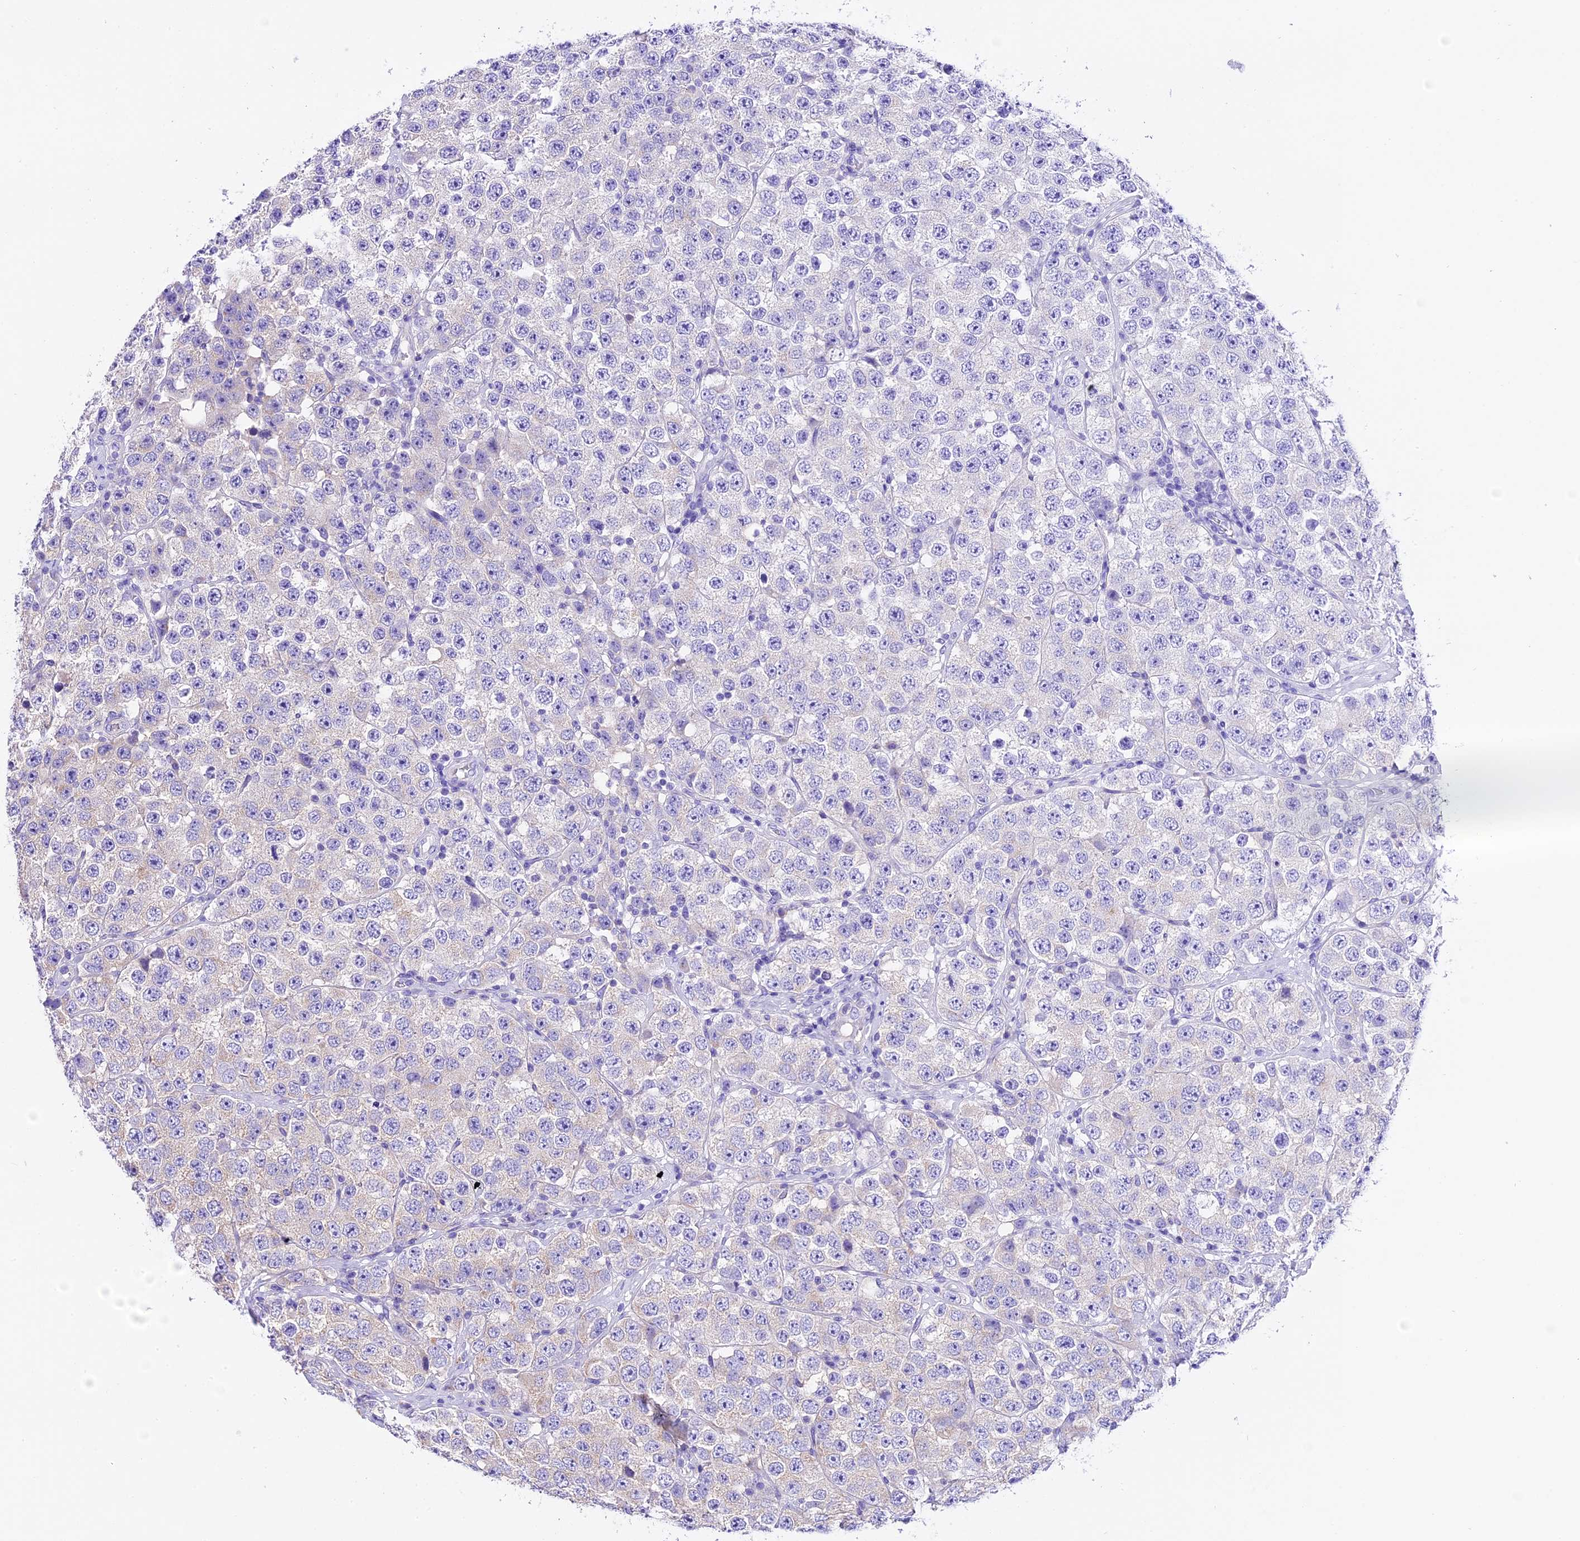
{"staining": {"intensity": "negative", "quantity": "none", "location": "none"}, "tissue": "testis cancer", "cell_type": "Tumor cells", "image_type": "cancer", "snomed": [{"axis": "morphology", "description": "Seminoma, NOS"}, {"axis": "topography", "description": "Testis"}], "caption": "The immunohistochemistry (IHC) image has no significant staining in tumor cells of testis cancer (seminoma) tissue.", "gene": "PEMT", "patient": {"sex": "male", "age": 28}}